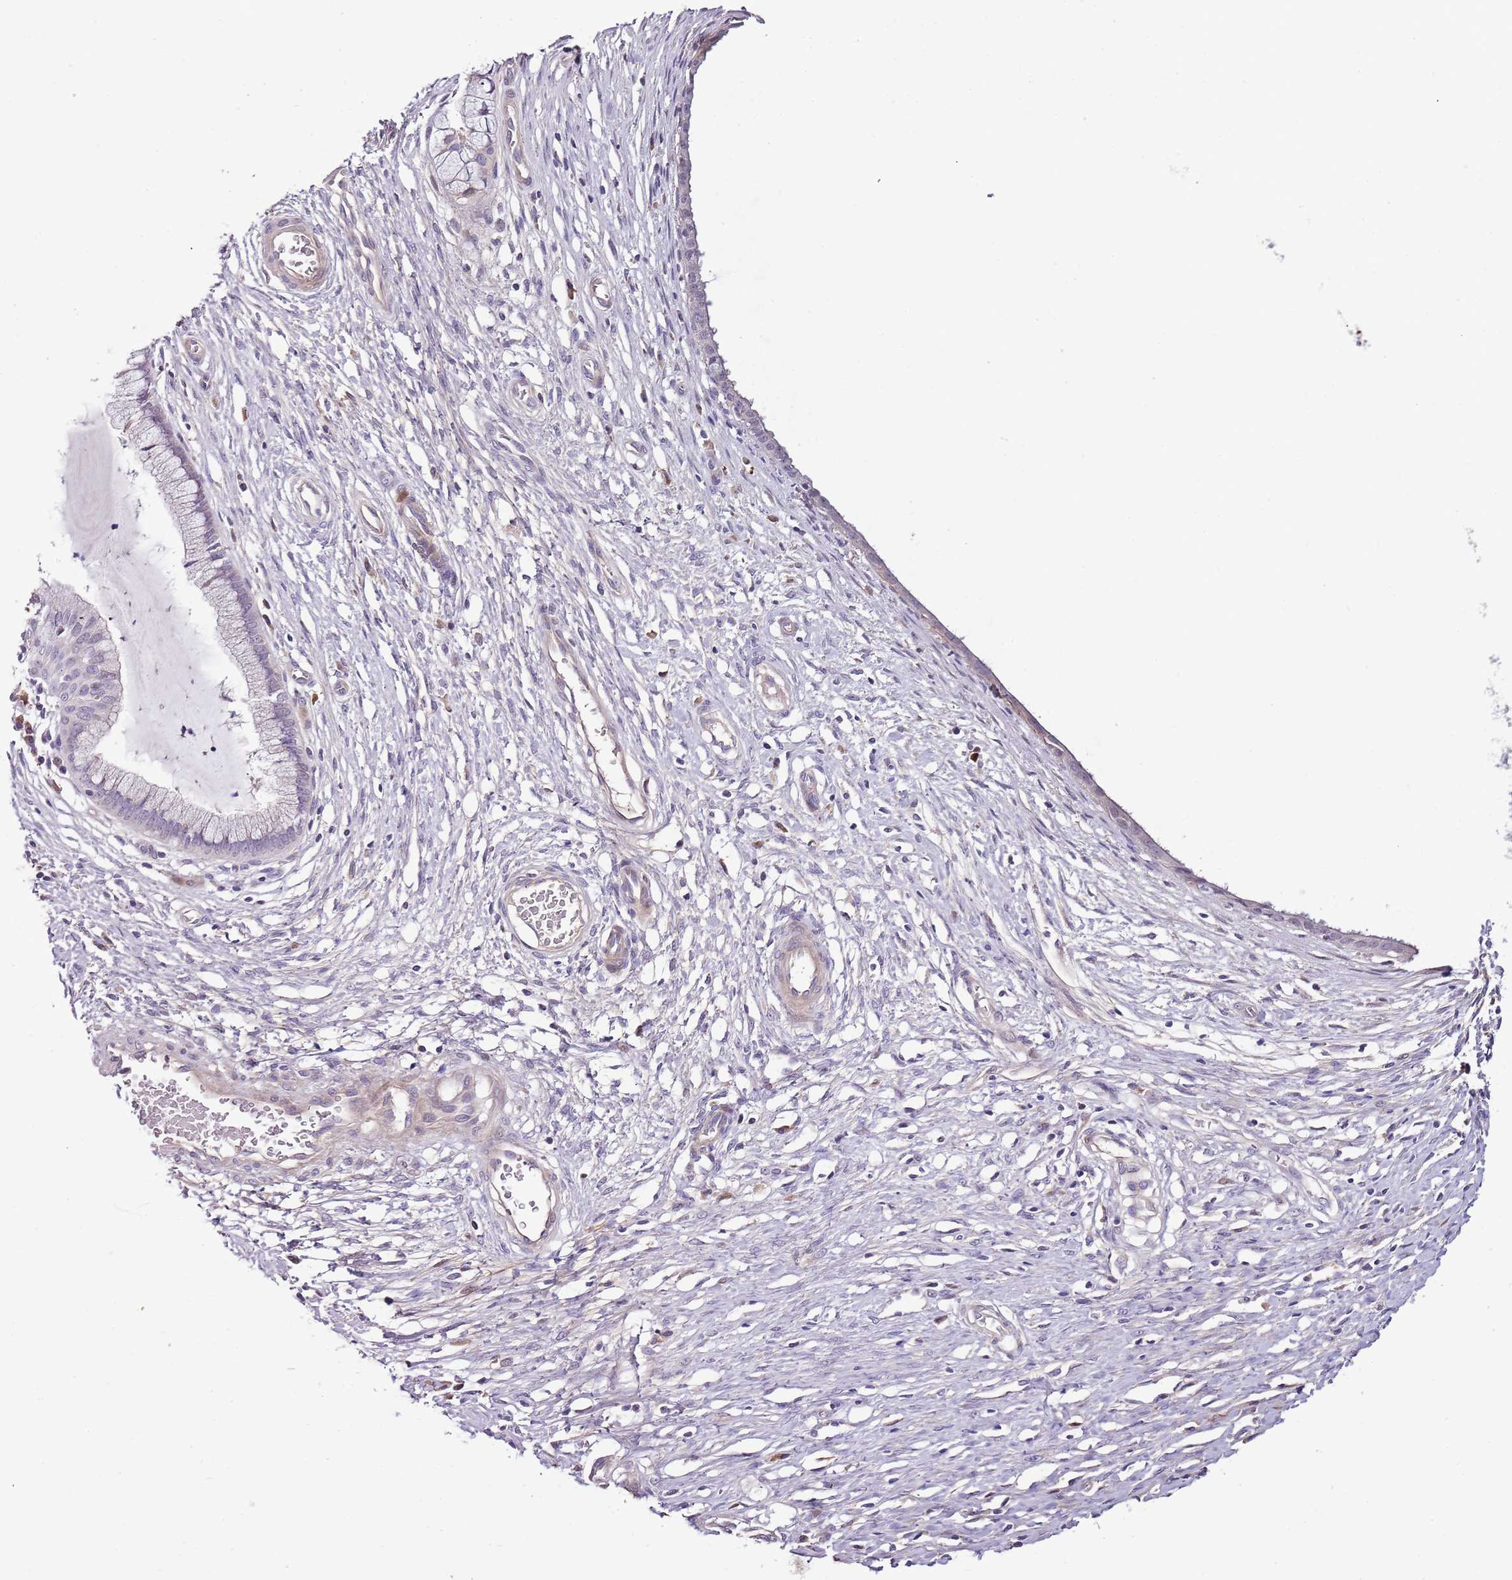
{"staining": {"intensity": "negative", "quantity": "none", "location": "none"}, "tissue": "cervix", "cell_type": "Glandular cells", "image_type": "normal", "snomed": [{"axis": "morphology", "description": "Normal tissue, NOS"}, {"axis": "topography", "description": "Cervix"}], "caption": "Photomicrograph shows no protein staining in glandular cells of normal cervix.", "gene": "NKX2", "patient": {"sex": "female", "age": 55}}